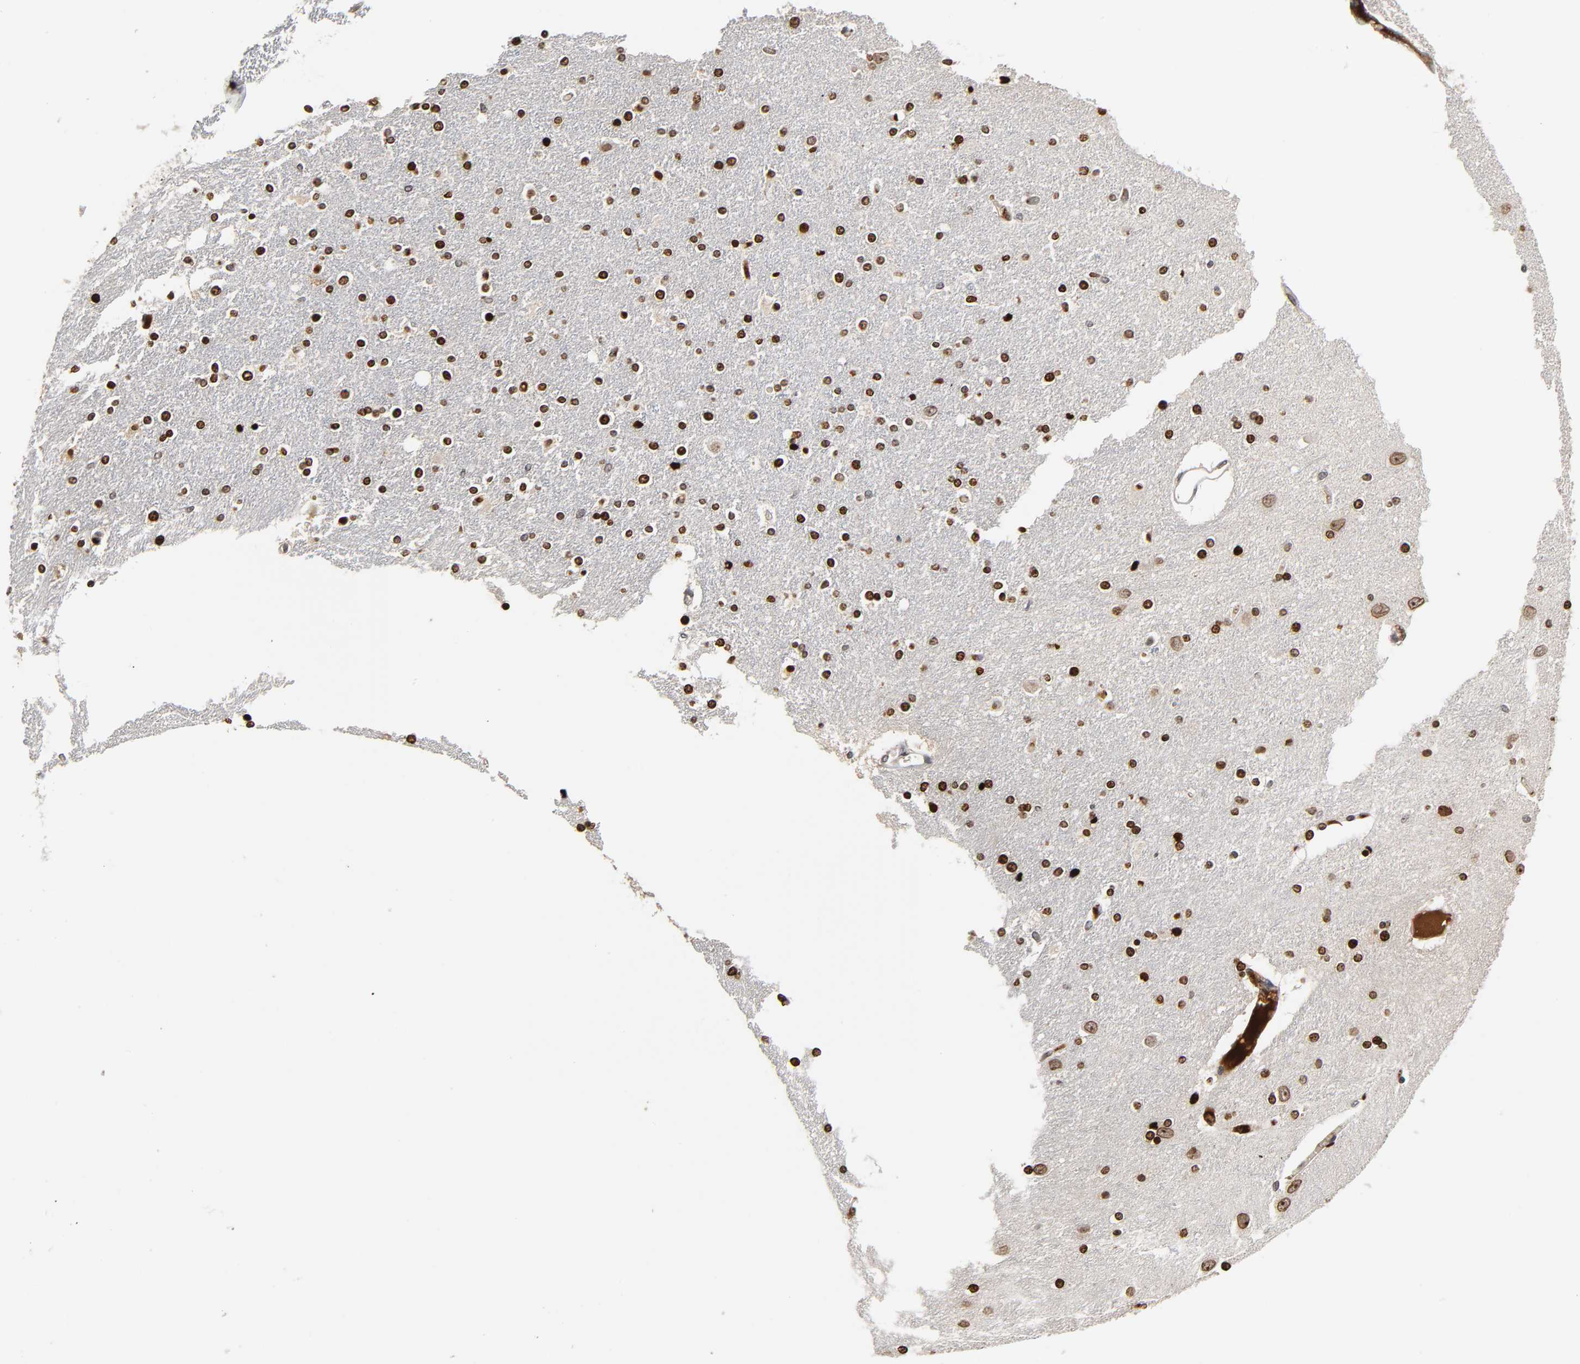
{"staining": {"intensity": "strong", "quantity": ">75%", "location": "nuclear"}, "tissue": "caudate", "cell_type": "Glial cells", "image_type": "normal", "snomed": [{"axis": "morphology", "description": "Normal tissue, NOS"}, {"axis": "topography", "description": "Lateral ventricle wall"}], "caption": "An IHC micrograph of benign tissue is shown. Protein staining in brown shows strong nuclear positivity in caudate within glial cells.", "gene": "CPN2", "patient": {"sex": "female", "age": 54}}